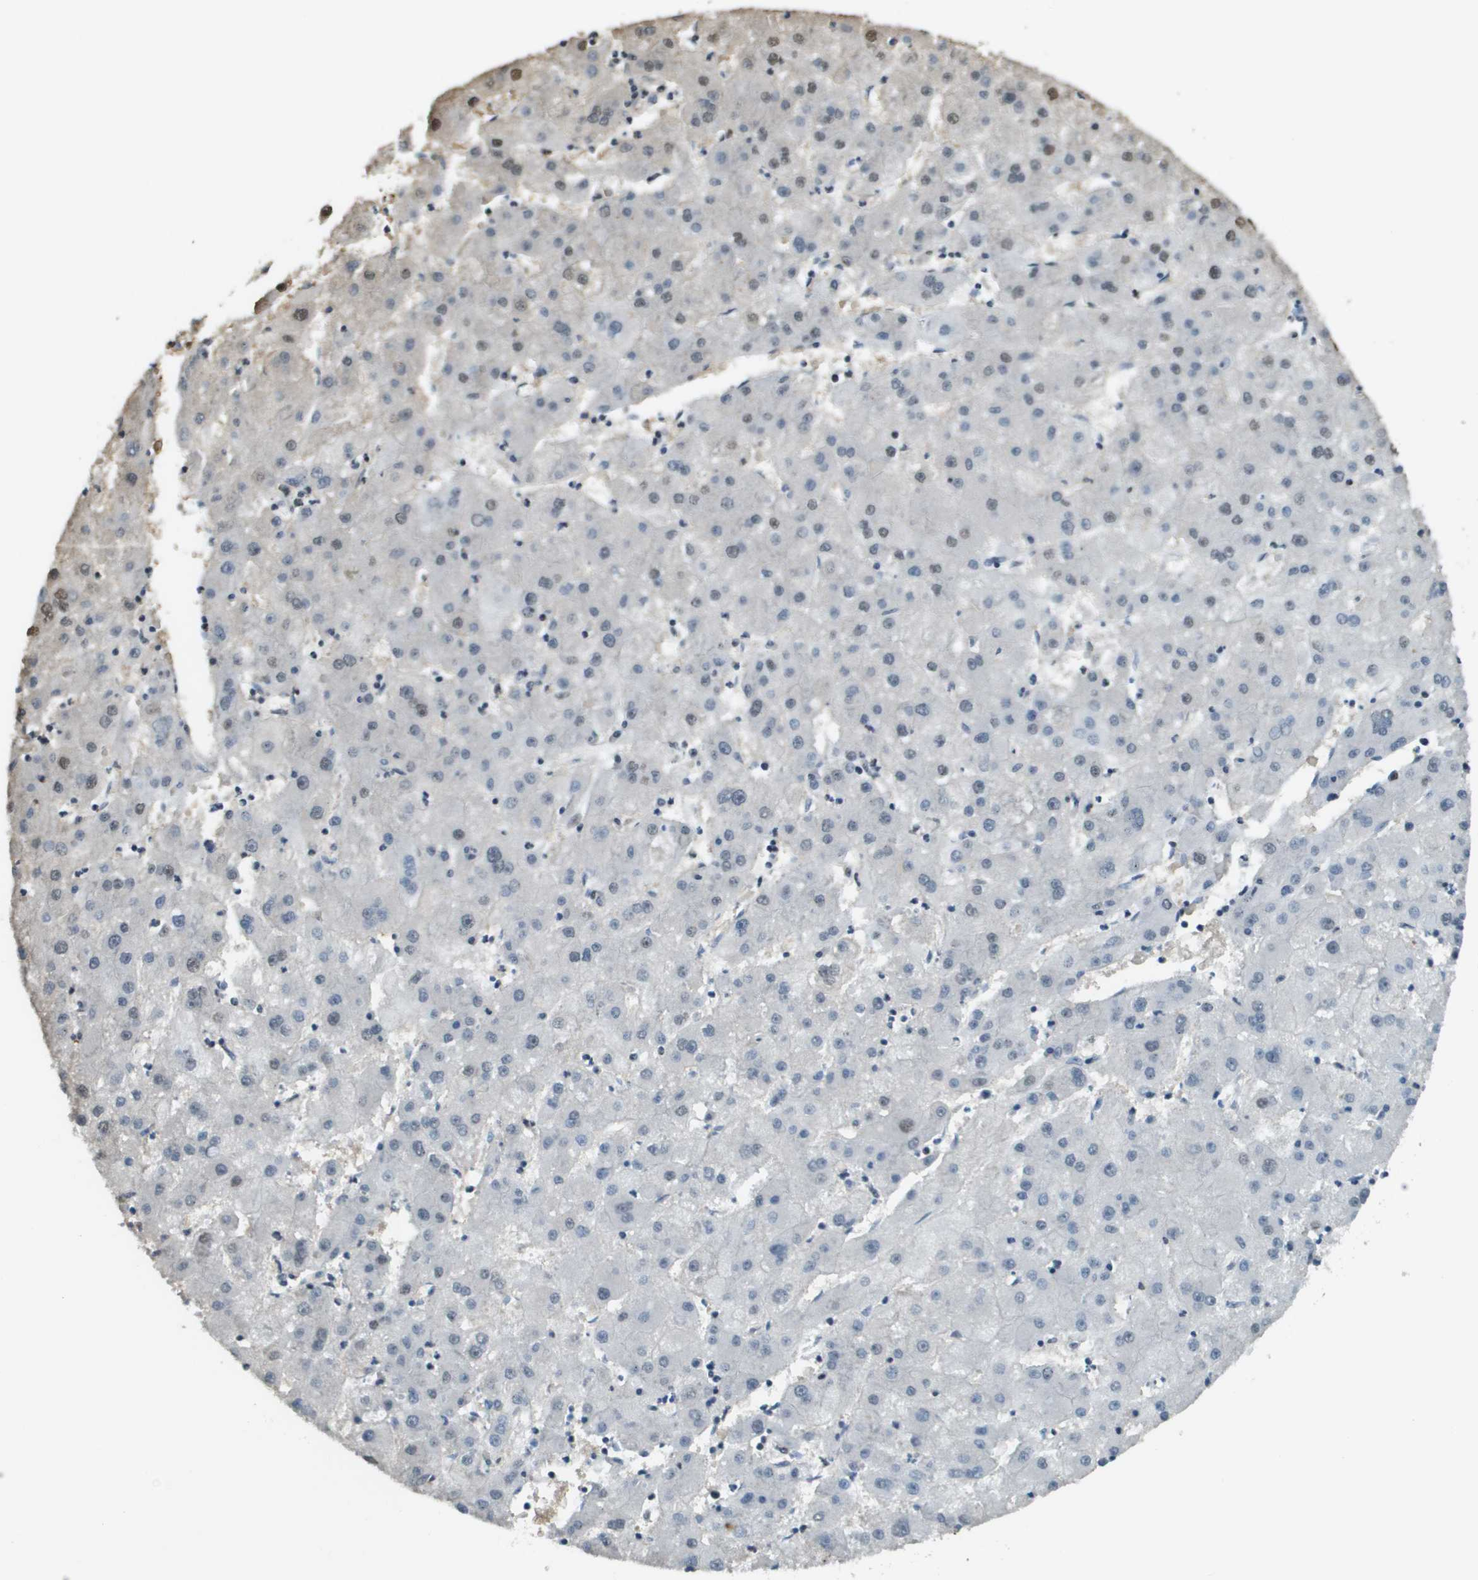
{"staining": {"intensity": "weak", "quantity": "<25%", "location": "nuclear"}, "tissue": "liver cancer", "cell_type": "Tumor cells", "image_type": "cancer", "snomed": [{"axis": "morphology", "description": "Carcinoma, Hepatocellular, NOS"}, {"axis": "topography", "description": "Liver"}], "caption": "A photomicrograph of liver cancer stained for a protein demonstrates no brown staining in tumor cells.", "gene": "SP100", "patient": {"sex": "male", "age": 72}}